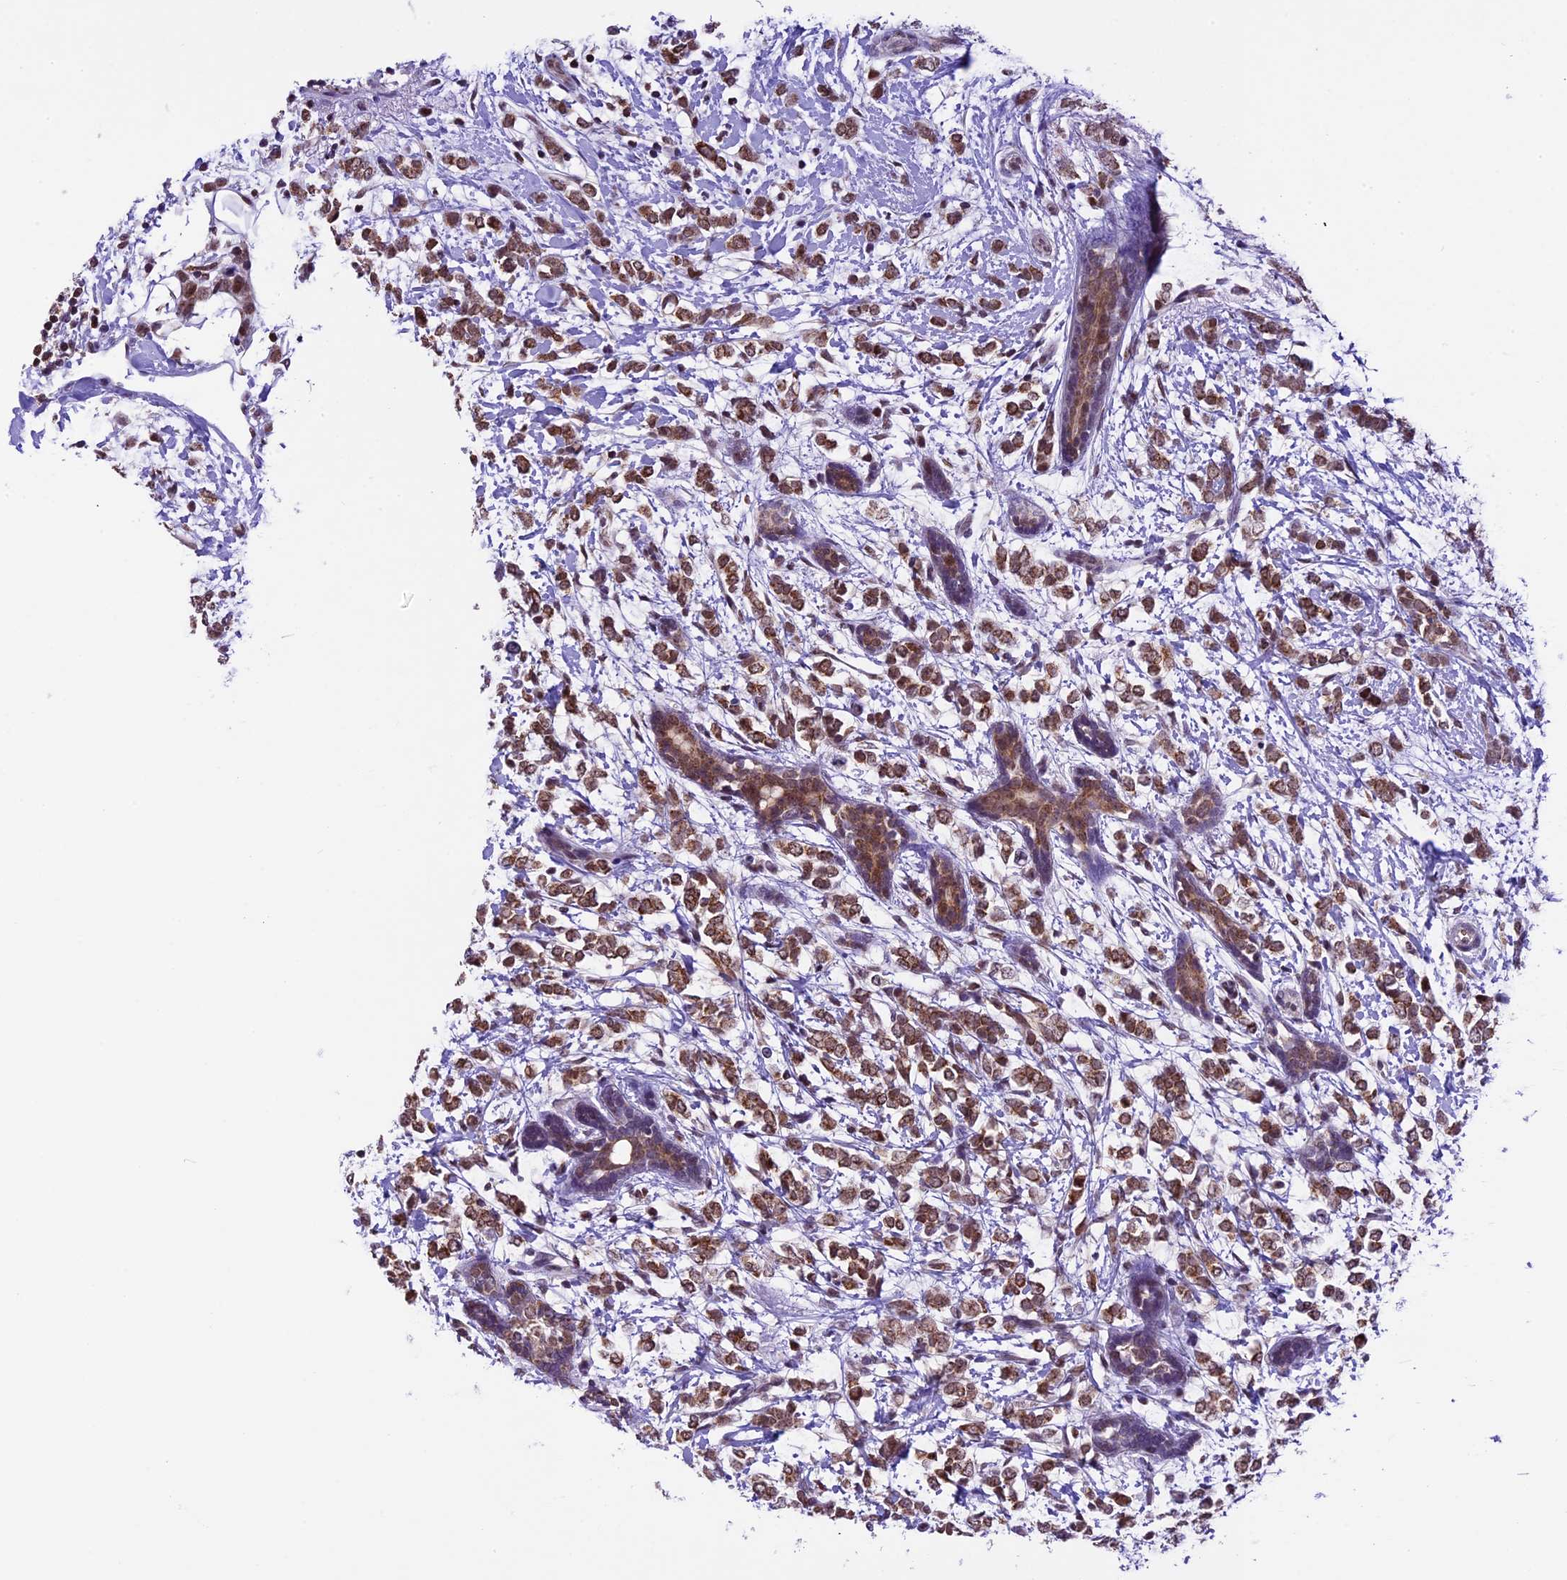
{"staining": {"intensity": "moderate", "quantity": ">75%", "location": "cytoplasmic/membranous,nuclear"}, "tissue": "breast cancer", "cell_type": "Tumor cells", "image_type": "cancer", "snomed": [{"axis": "morphology", "description": "Normal tissue, NOS"}, {"axis": "morphology", "description": "Lobular carcinoma"}, {"axis": "topography", "description": "Breast"}], "caption": "Tumor cells exhibit medium levels of moderate cytoplasmic/membranous and nuclear expression in approximately >75% of cells in breast cancer (lobular carcinoma). Immunohistochemistry (ihc) stains the protein in brown and the nuclei are stained blue.", "gene": "CARS2", "patient": {"sex": "female", "age": 47}}